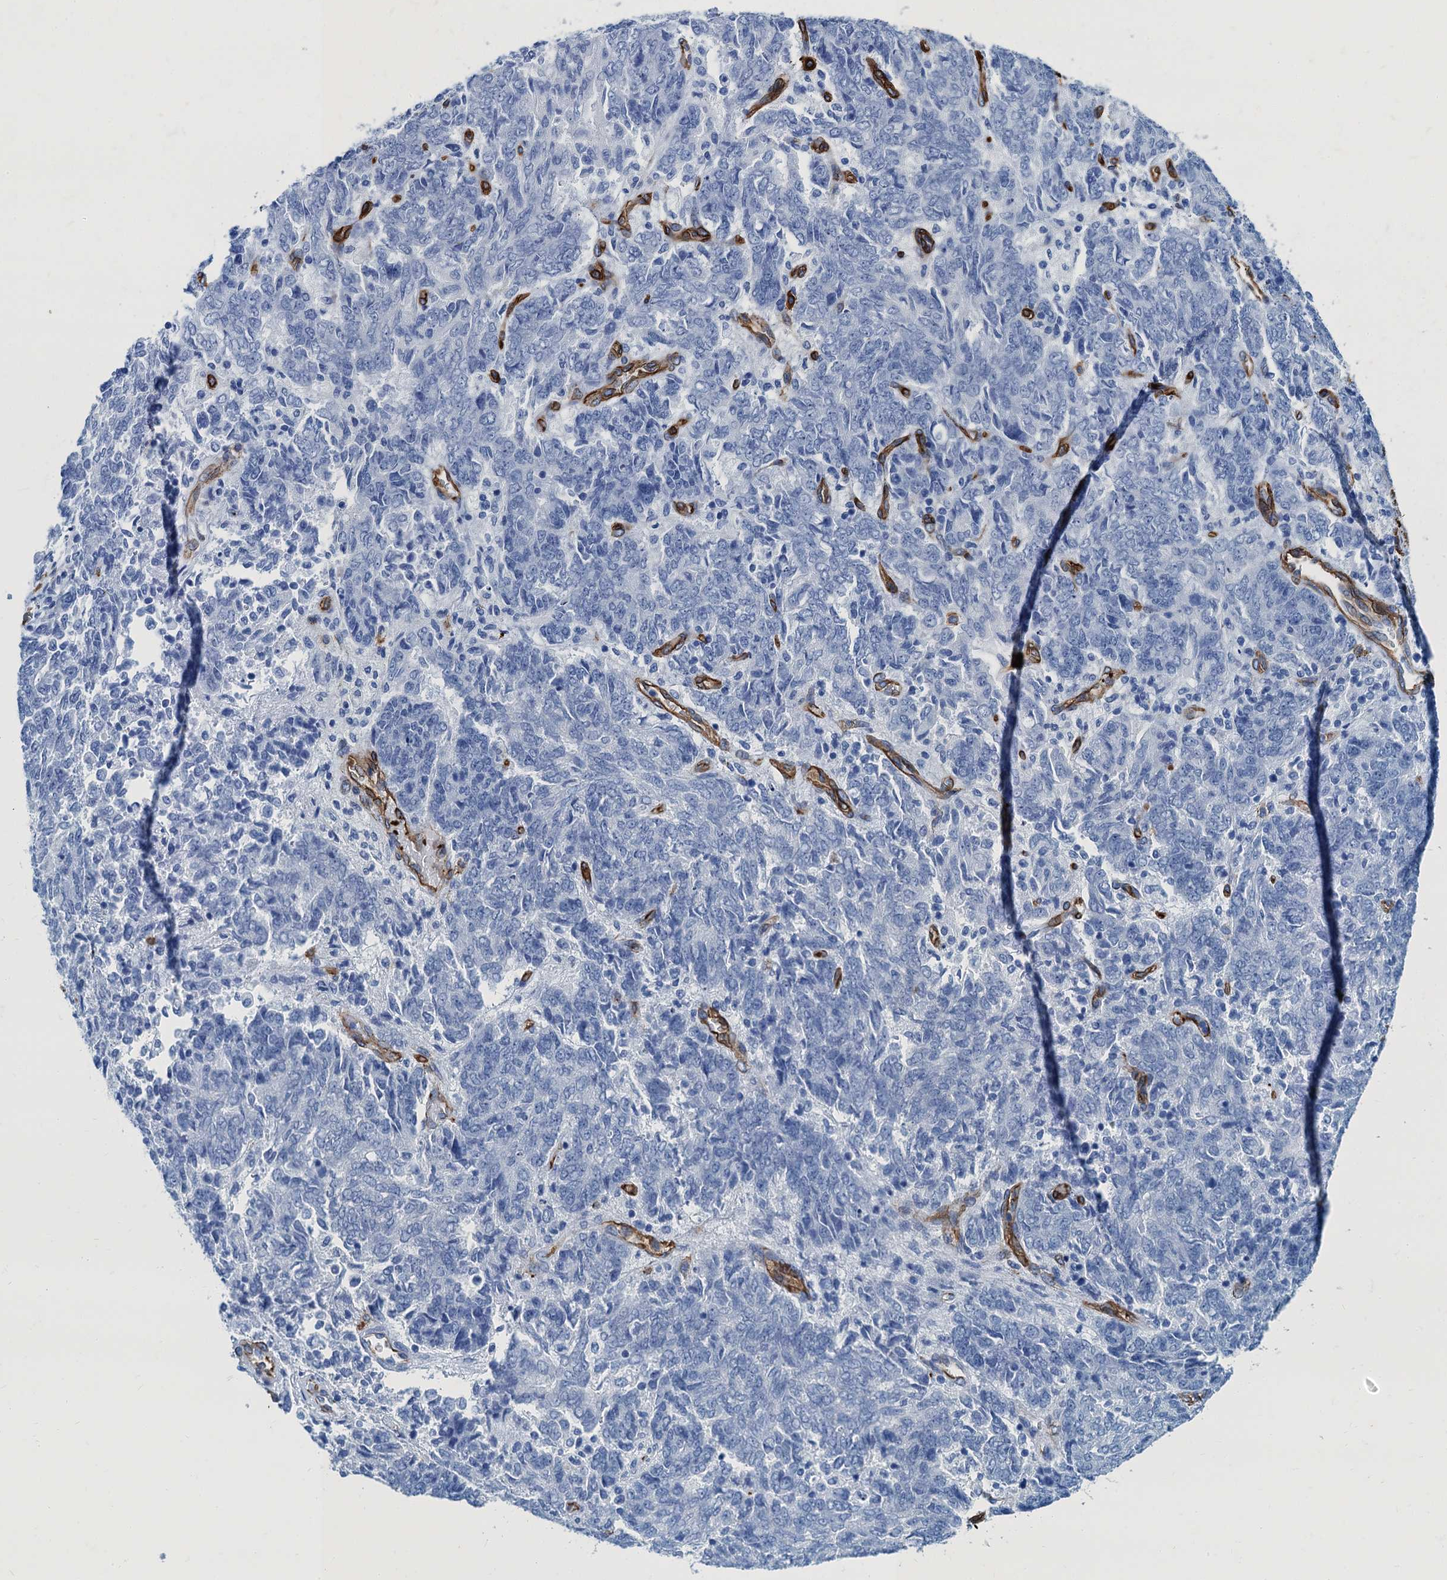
{"staining": {"intensity": "negative", "quantity": "none", "location": "none"}, "tissue": "endometrial cancer", "cell_type": "Tumor cells", "image_type": "cancer", "snomed": [{"axis": "morphology", "description": "Adenocarcinoma, NOS"}, {"axis": "topography", "description": "Endometrium"}], "caption": "Photomicrograph shows no protein staining in tumor cells of endometrial cancer tissue. (Brightfield microscopy of DAB immunohistochemistry (IHC) at high magnification).", "gene": "CAVIN2", "patient": {"sex": "female", "age": 80}}